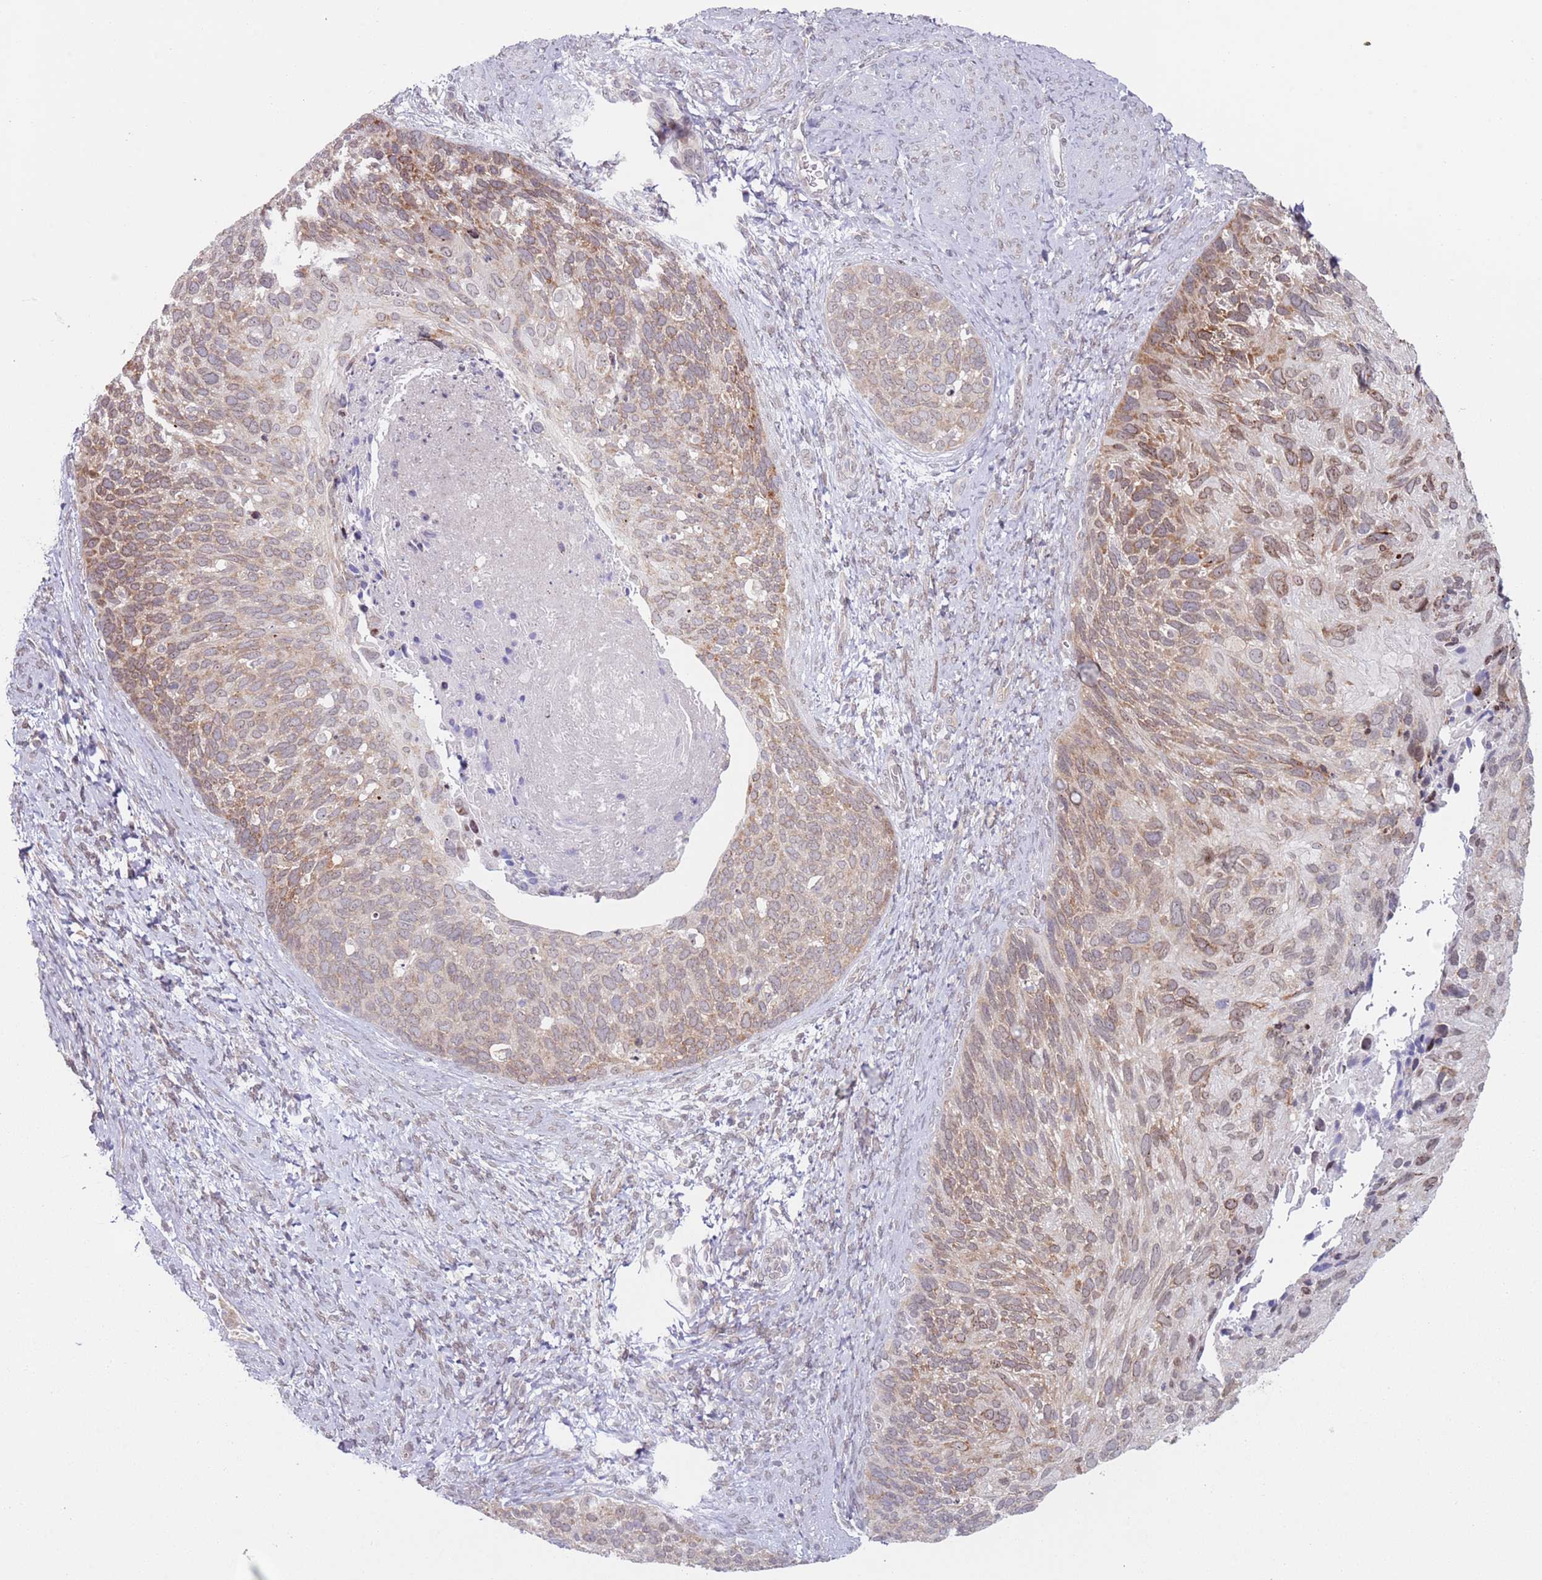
{"staining": {"intensity": "moderate", "quantity": ">75%", "location": "cytoplasmic/membranous"}, "tissue": "cervical cancer", "cell_type": "Tumor cells", "image_type": "cancer", "snomed": [{"axis": "morphology", "description": "Squamous cell carcinoma, NOS"}, {"axis": "topography", "description": "Cervix"}], "caption": "Cervical cancer (squamous cell carcinoma) stained with IHC demonstrates moderate cytoplasmic/membranous staining in about >75% of tumor cells.", "gene": "SLC25A32", "patient": {"sex": "female", "age": 80}}